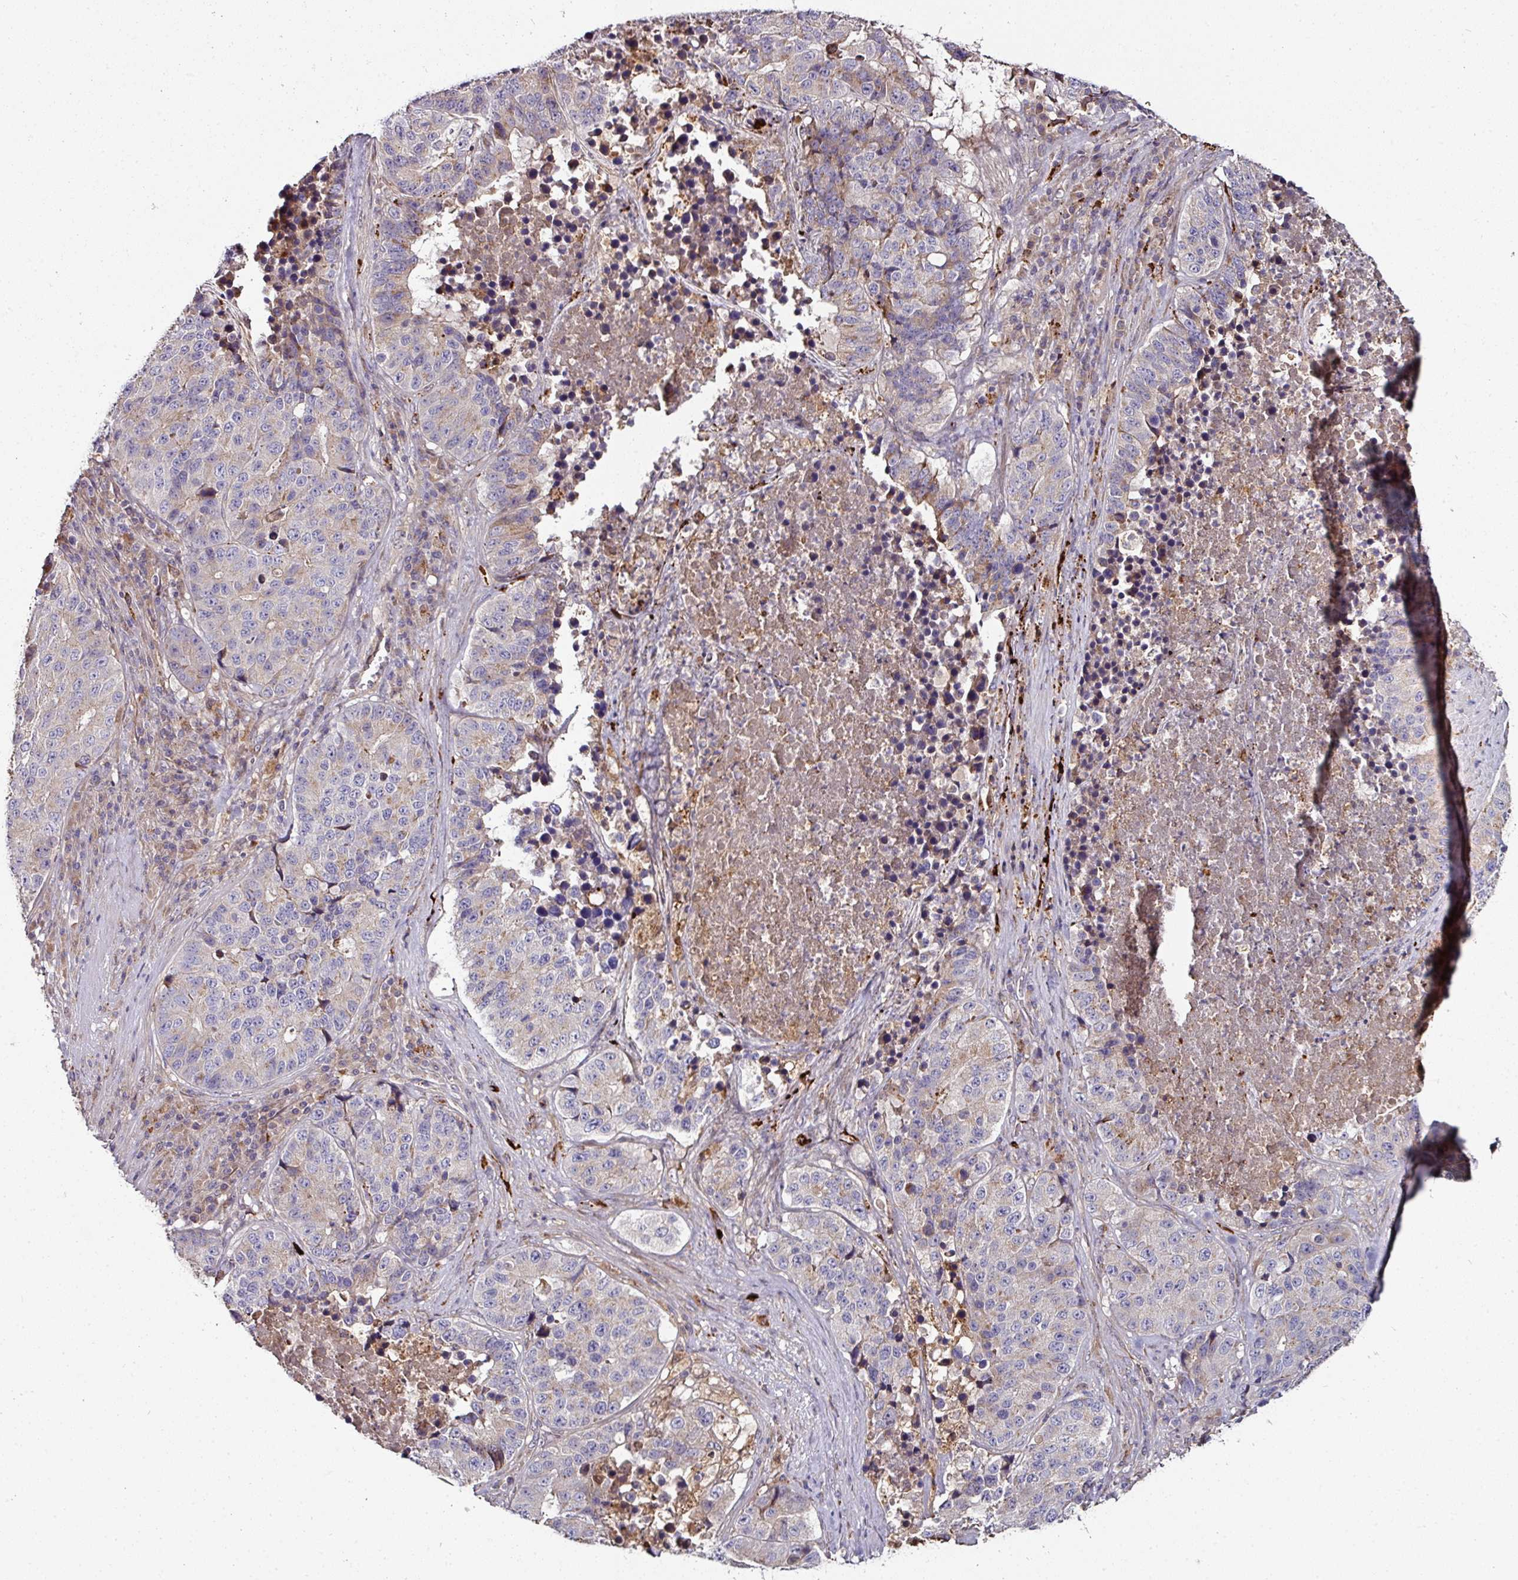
{"staining": {"intensity": "weak", "quantity": "25%-75%", "location": "cytoplasmic/membranous"}, "tissue": "stomach cancer", "cell_type": "Tumor cells", "image_type": "cancer", "snomed": [{"axis": "morphology", "description": "Adenocarcinoma, NOS"}, {"axis": "topography", "description": "Stomach"}], "caption": "Immunohistochemical staining of stomach cancer shows low levels of weak cytoplasmic/membranous expression in approximately 25%-75% of tumor cells.", "gene": "CTDSP2", "patient": {"sex": "male", "age": 71}}